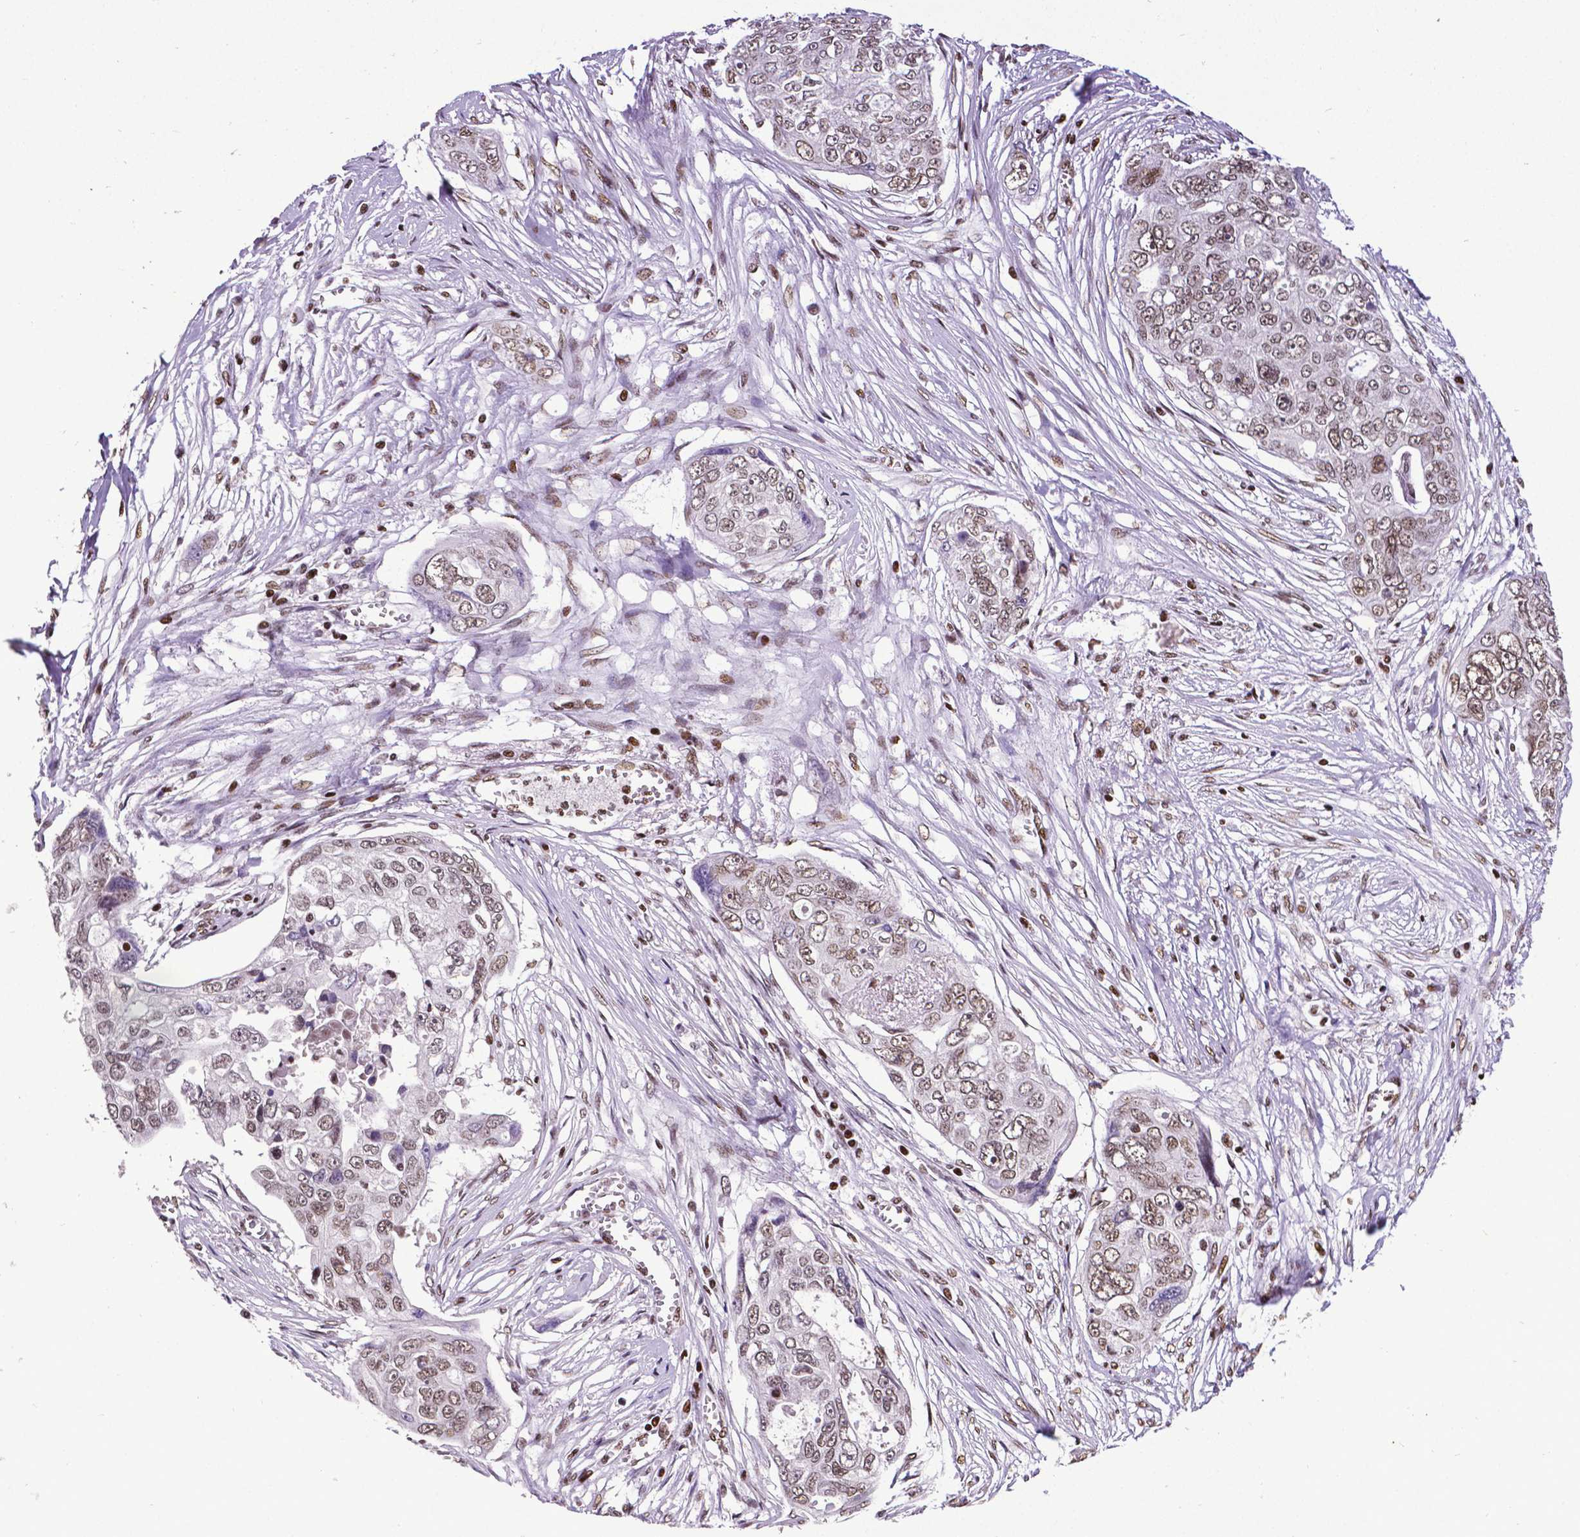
{"staining": {"intensity": "moderate", "quantity": ">75%", "location": "nuclear"}, "tissue": "ovarian cancer", "cell_type": "Tumor cells", "image_type": "cancer", "snomed": [{"axis": "morphology", "description": "Carcinoma, endometroid"}, {"axis": "topography", "description": "Ovary"}], "caption": "Ovarian cancer (endometroid carcinoma) stained for a protein shows moderate nuclear positivity in tumor cells.", "gene": "CTCF", "patient": {"sex": "female", "age": 70}}